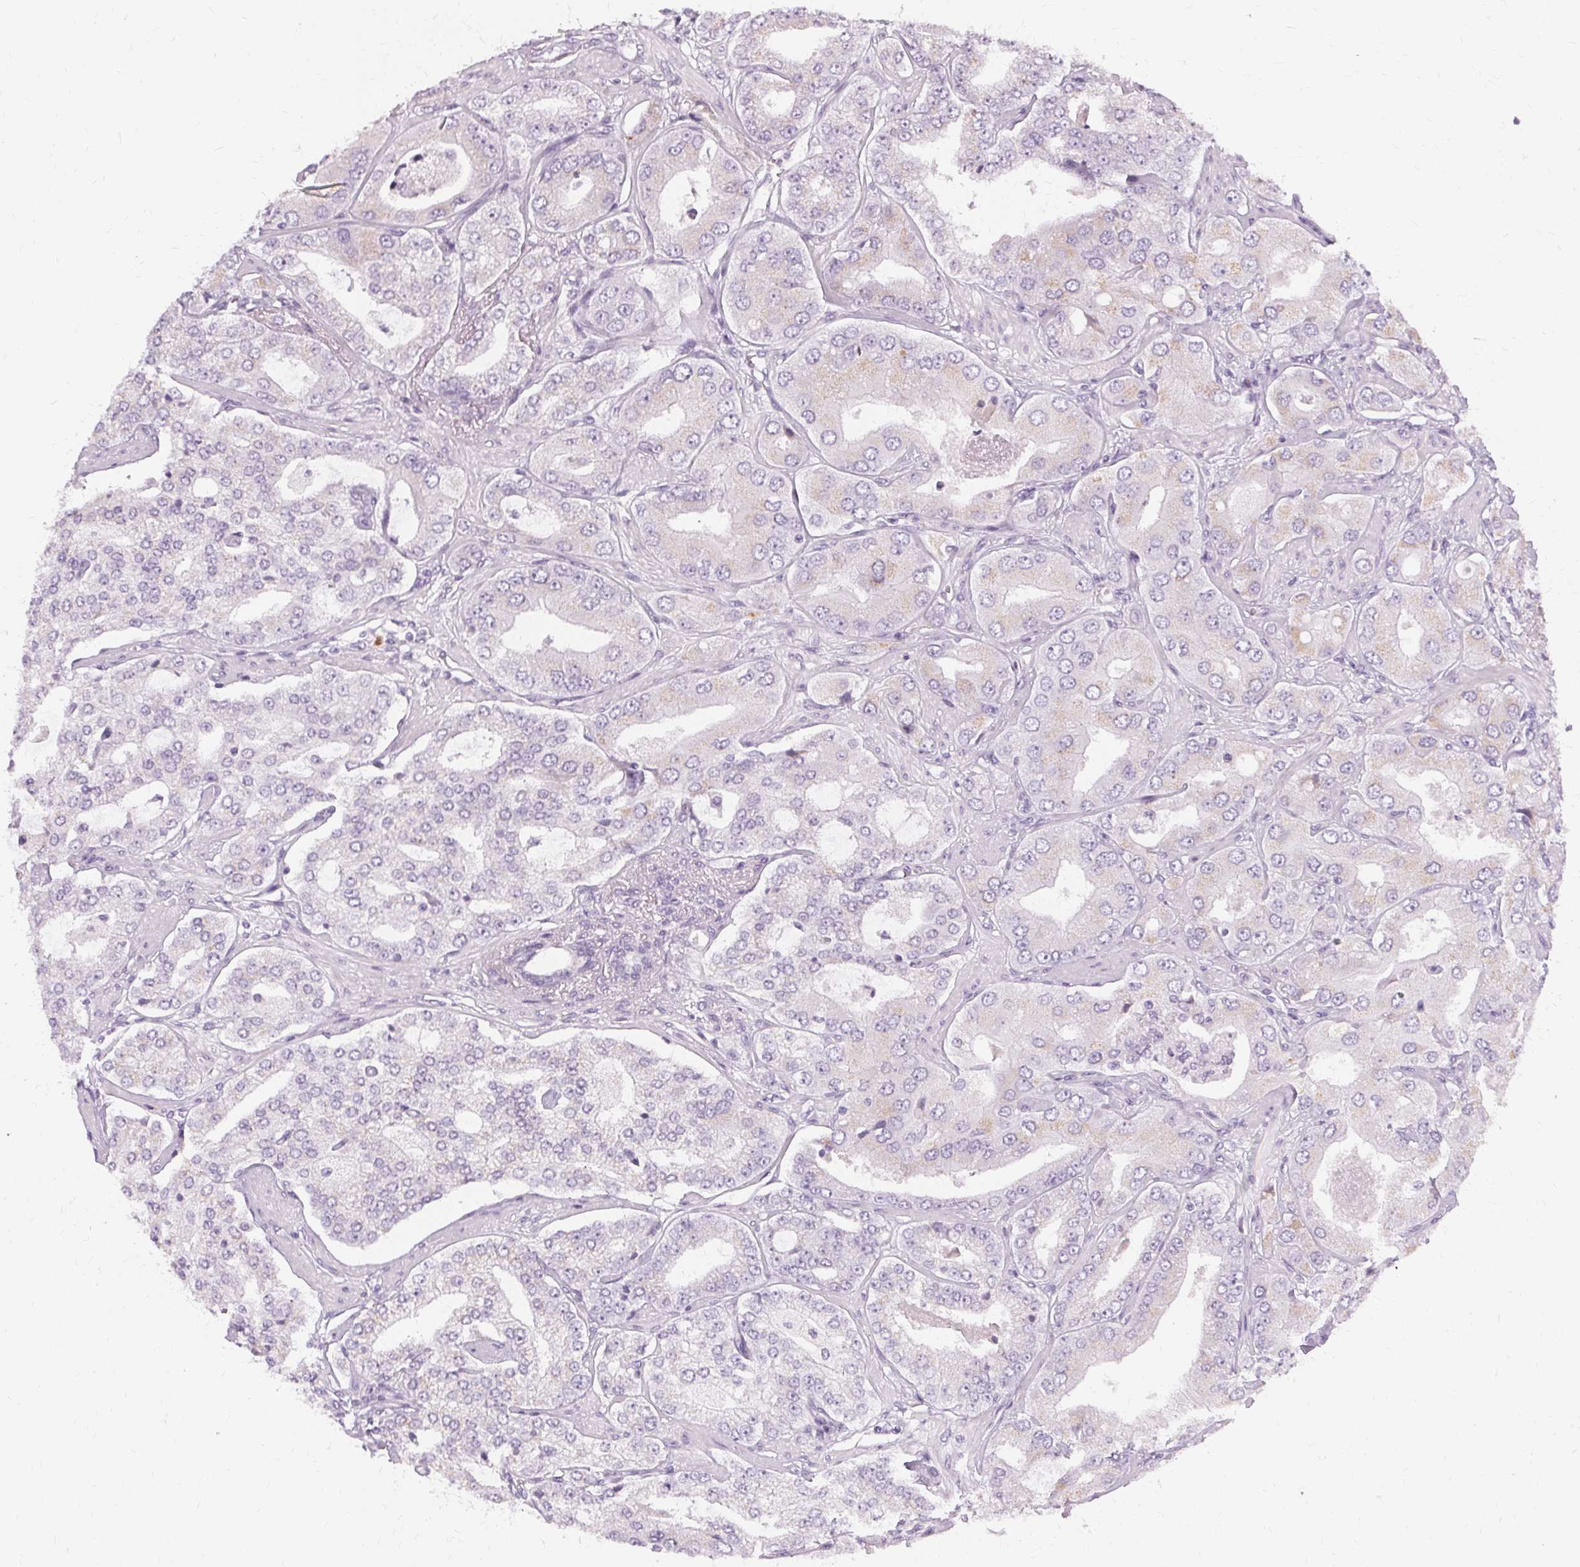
{"staining": {"intensity": "negative", "quantity": "none", "location": "none"}, "tissue": "prostate cancer", "cell_type": "Tumor cells", "image_type": "cancer", "snomed": [{"axis": "morphology", "description": "Adenocarcinoma, Low grade"}, {"axis": "topography", "description": "Prostate"}], "caption": "There is no significant positivity in tumor cells of prostate cancer.", "gene": "FCRL3", "patient": {"sex": "male", "age": 60}}